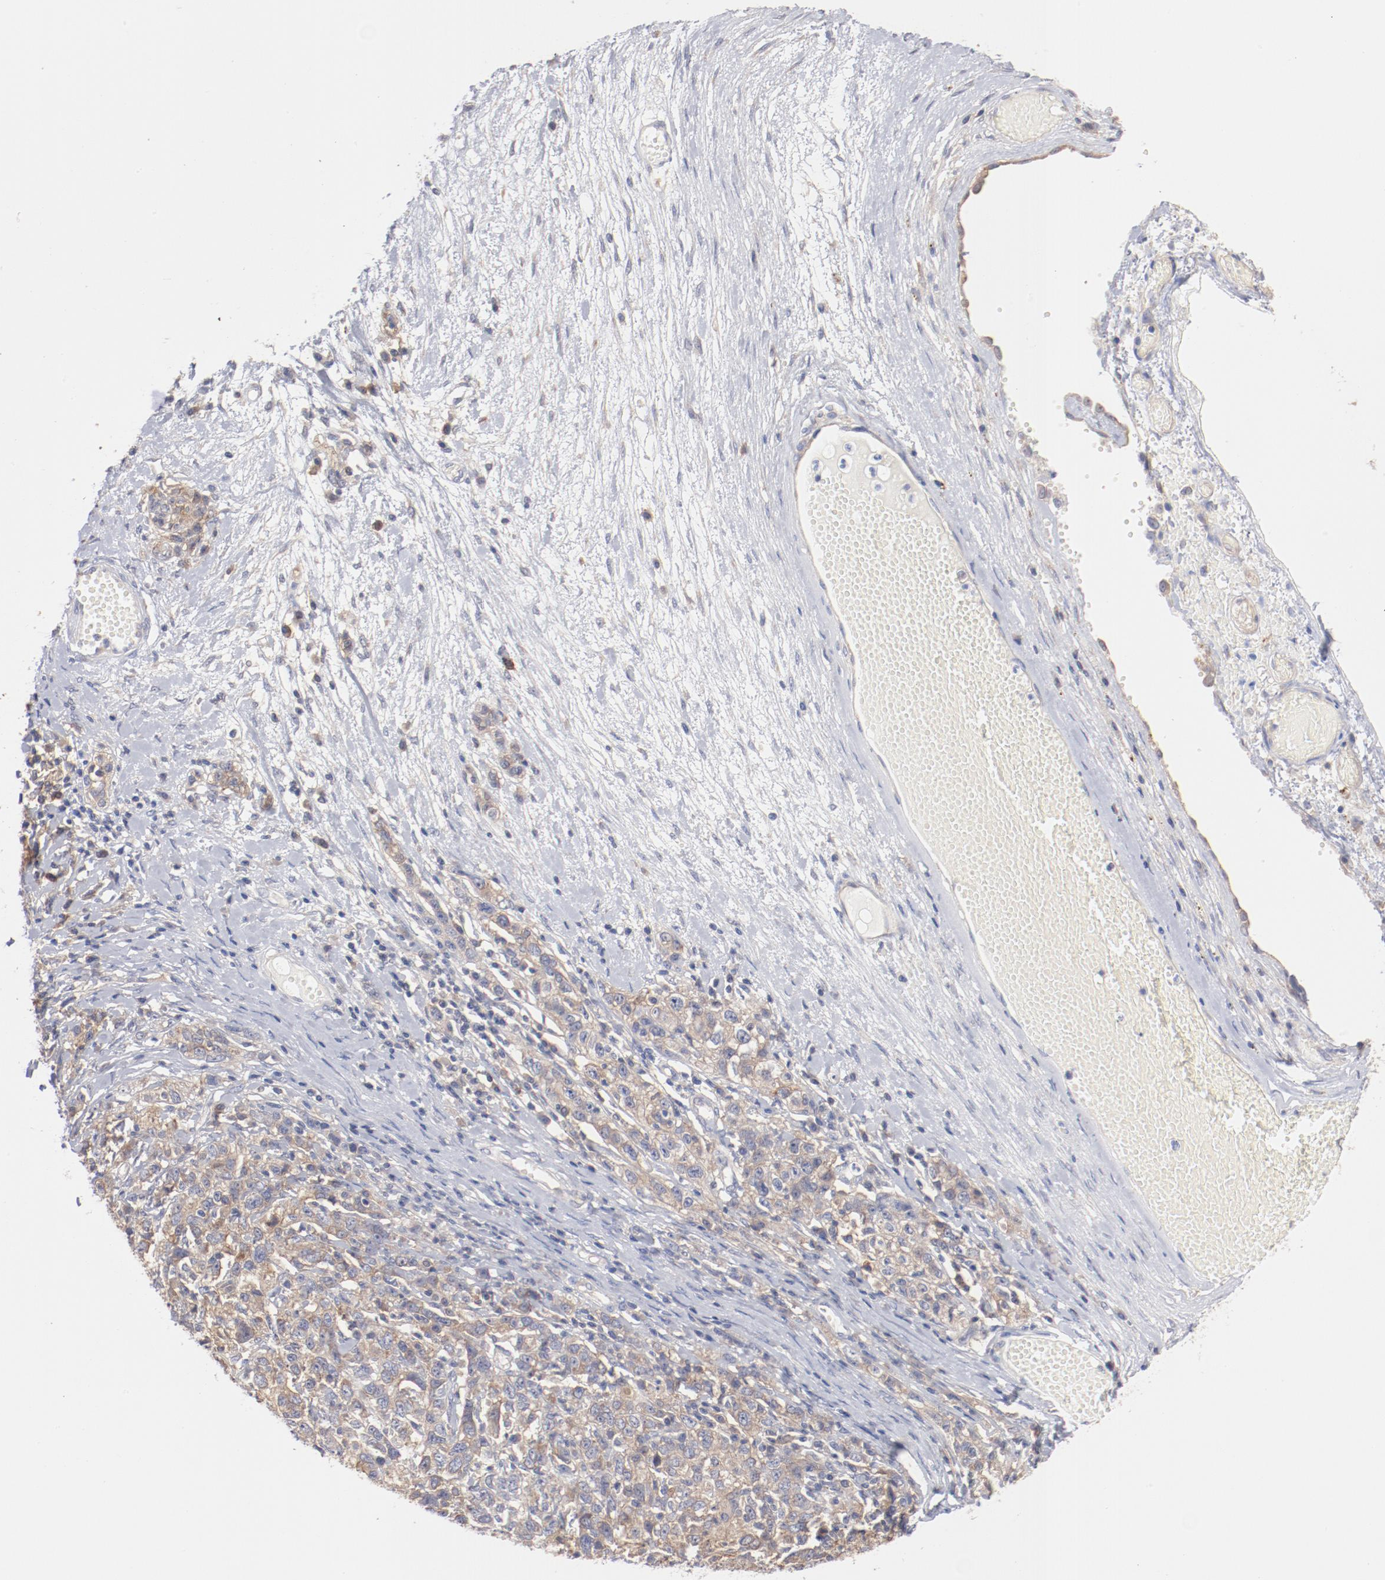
{"staining": {"intensity": "weak", "quantity": ">75%", "location": "cytoplasmic/membranous"}, "tissue": "ovarian cancer", "cell_type": "Tumor cells", "image_type": "cancer", "snomed": [{"axis": "morphology", "description": "Cystadenocarcinoma, serous, NOS"}, {"axis": "topography", "description": "Ovary"}], "caption": "Immunohistochemical staining of ovarian cancer (serous cystadenocarcinoma) displays weak cytoplasmic/membranous protein expression in approximately >75% of tumor cells. (Stains: DAB in brown, nuclei in blue, Microscopy: brightfield microscopy at high magnification).", "gene": "SETD3", "patient": {"sex": "female", "age": 71}}